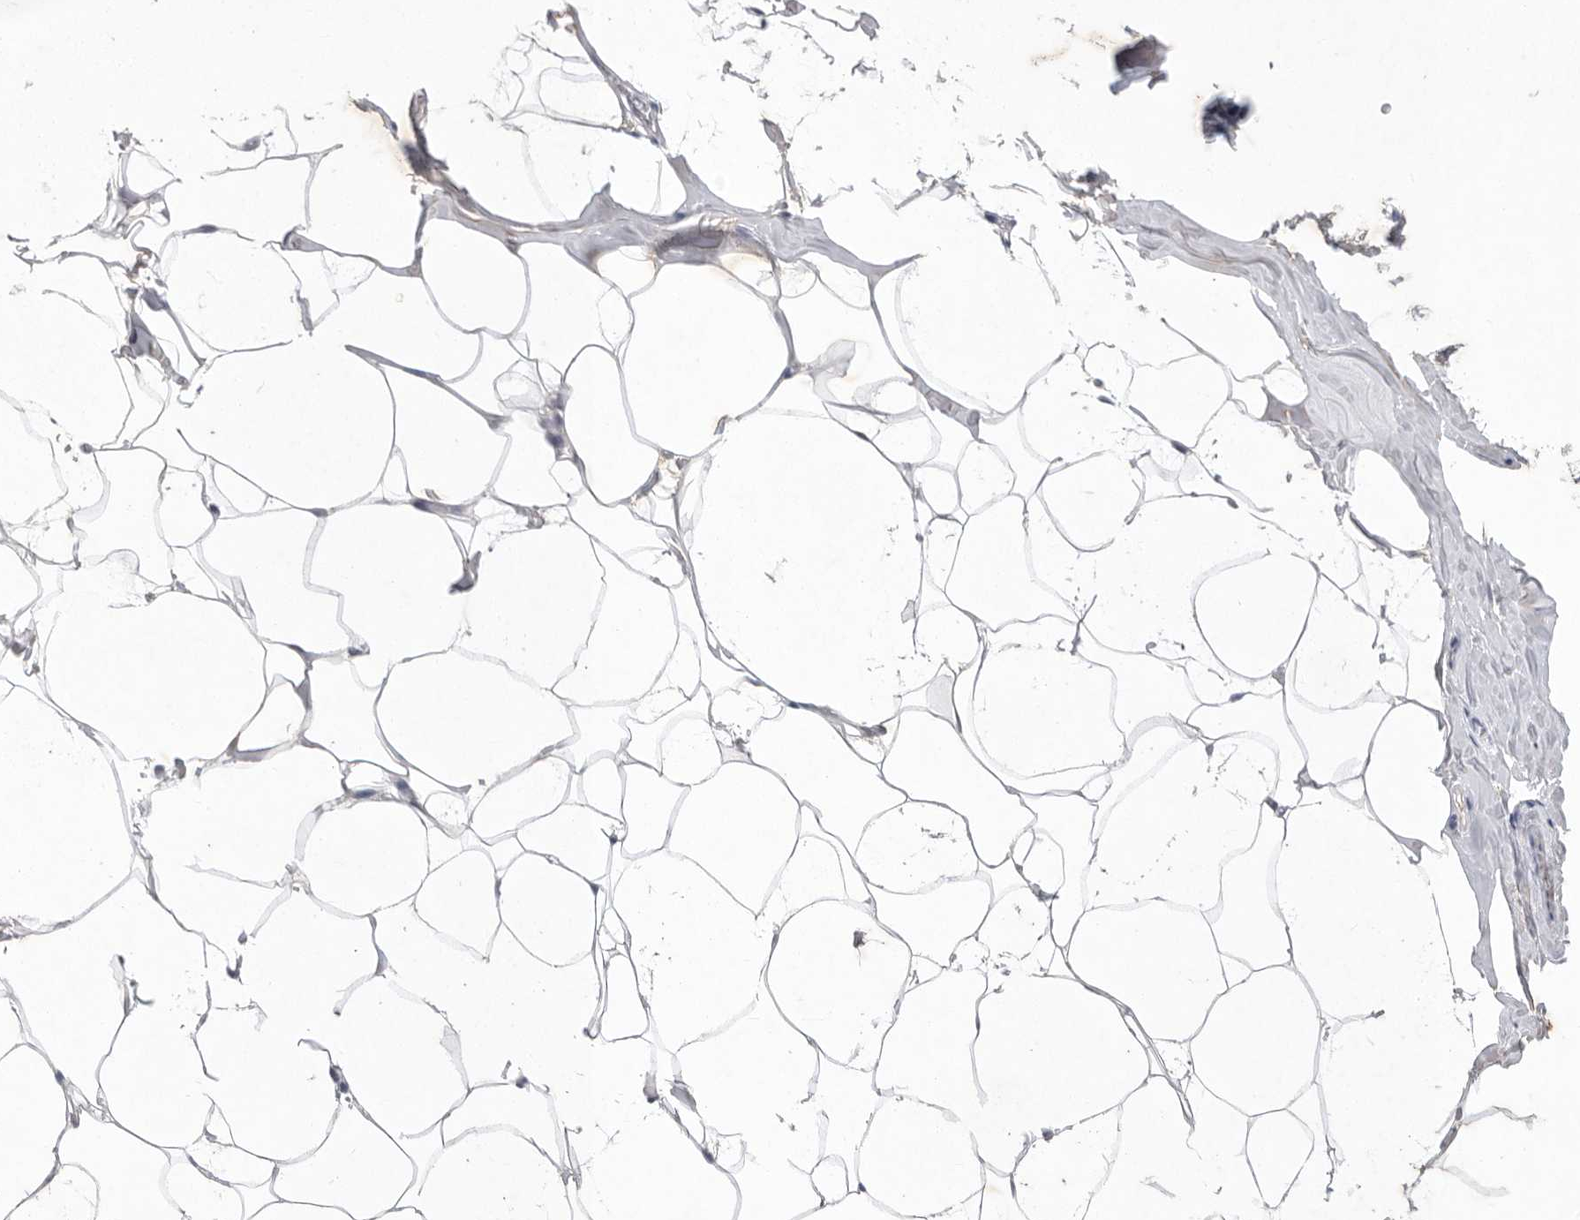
{"staining": {"intensity": "negative", "quantity": "none", "location": "none"}, "tissue": "adipose tissue", "cell_type": "Adipocytes", "image_type": "normal", "snomed": [{"axis": "morphology", "description": "Normal tissue, NOS"}, {"axis": "morphology", "description": "Fibrosis, NOS"}, {"axis": "topography", "description": "Breast"}, {"axis": "topography", "description": "Adipose tissue"}], "caption": "Immunohistochemistry image of benign adipose tissue stained for a protein (brown), which demonstrates no positivity in adipocytes. (DAB (3,3'-diaminobenzidine) immunohistochemistry, high magnification).", "gene": "SIGLEC10", "patient": {"sex": "female", "age": 39}}